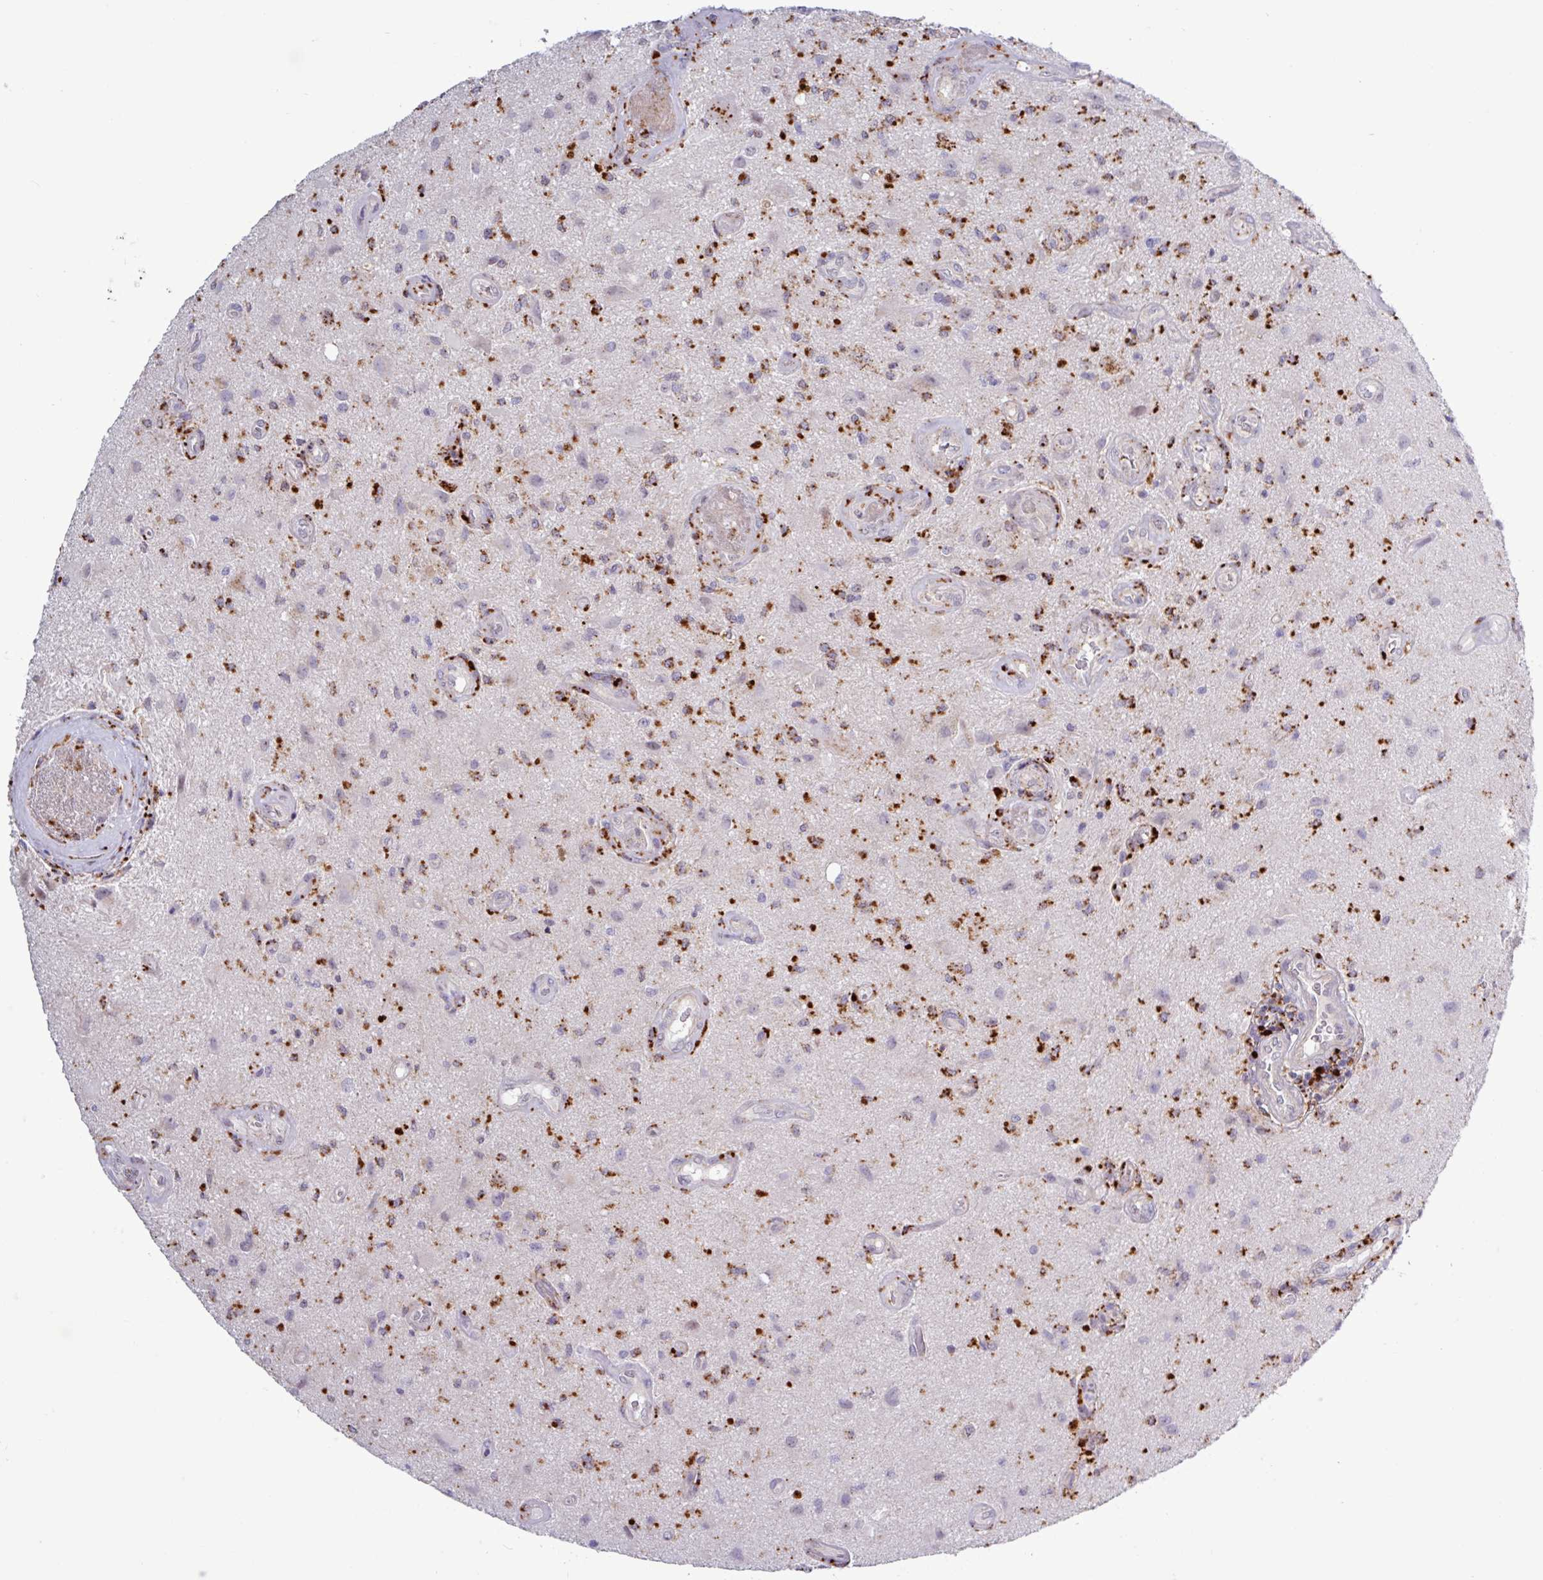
{"staining": {"intensity": "moderate", "quantity": "25%-75%", "location": "cytoplasmic/membranous"}, "tissue": "glioma", "cell_type": "Tumor cells", "image_type": "cancer", "snomed": [{"axis": "morphology", "description": "Glioma, malignant, High grade"}, {"axis": "topography", "description": "Brain"}], "caption": "A high-resolution histopathology image shows immunohistochemistry (IHC) staining of malignant high-grade glioma, which reveals moderate cytoplasmic/membranous staining in about 25%-75% of tumor cells.", "gene": "AMIGO2", "patient": {"sex": "male", "age": 67}}